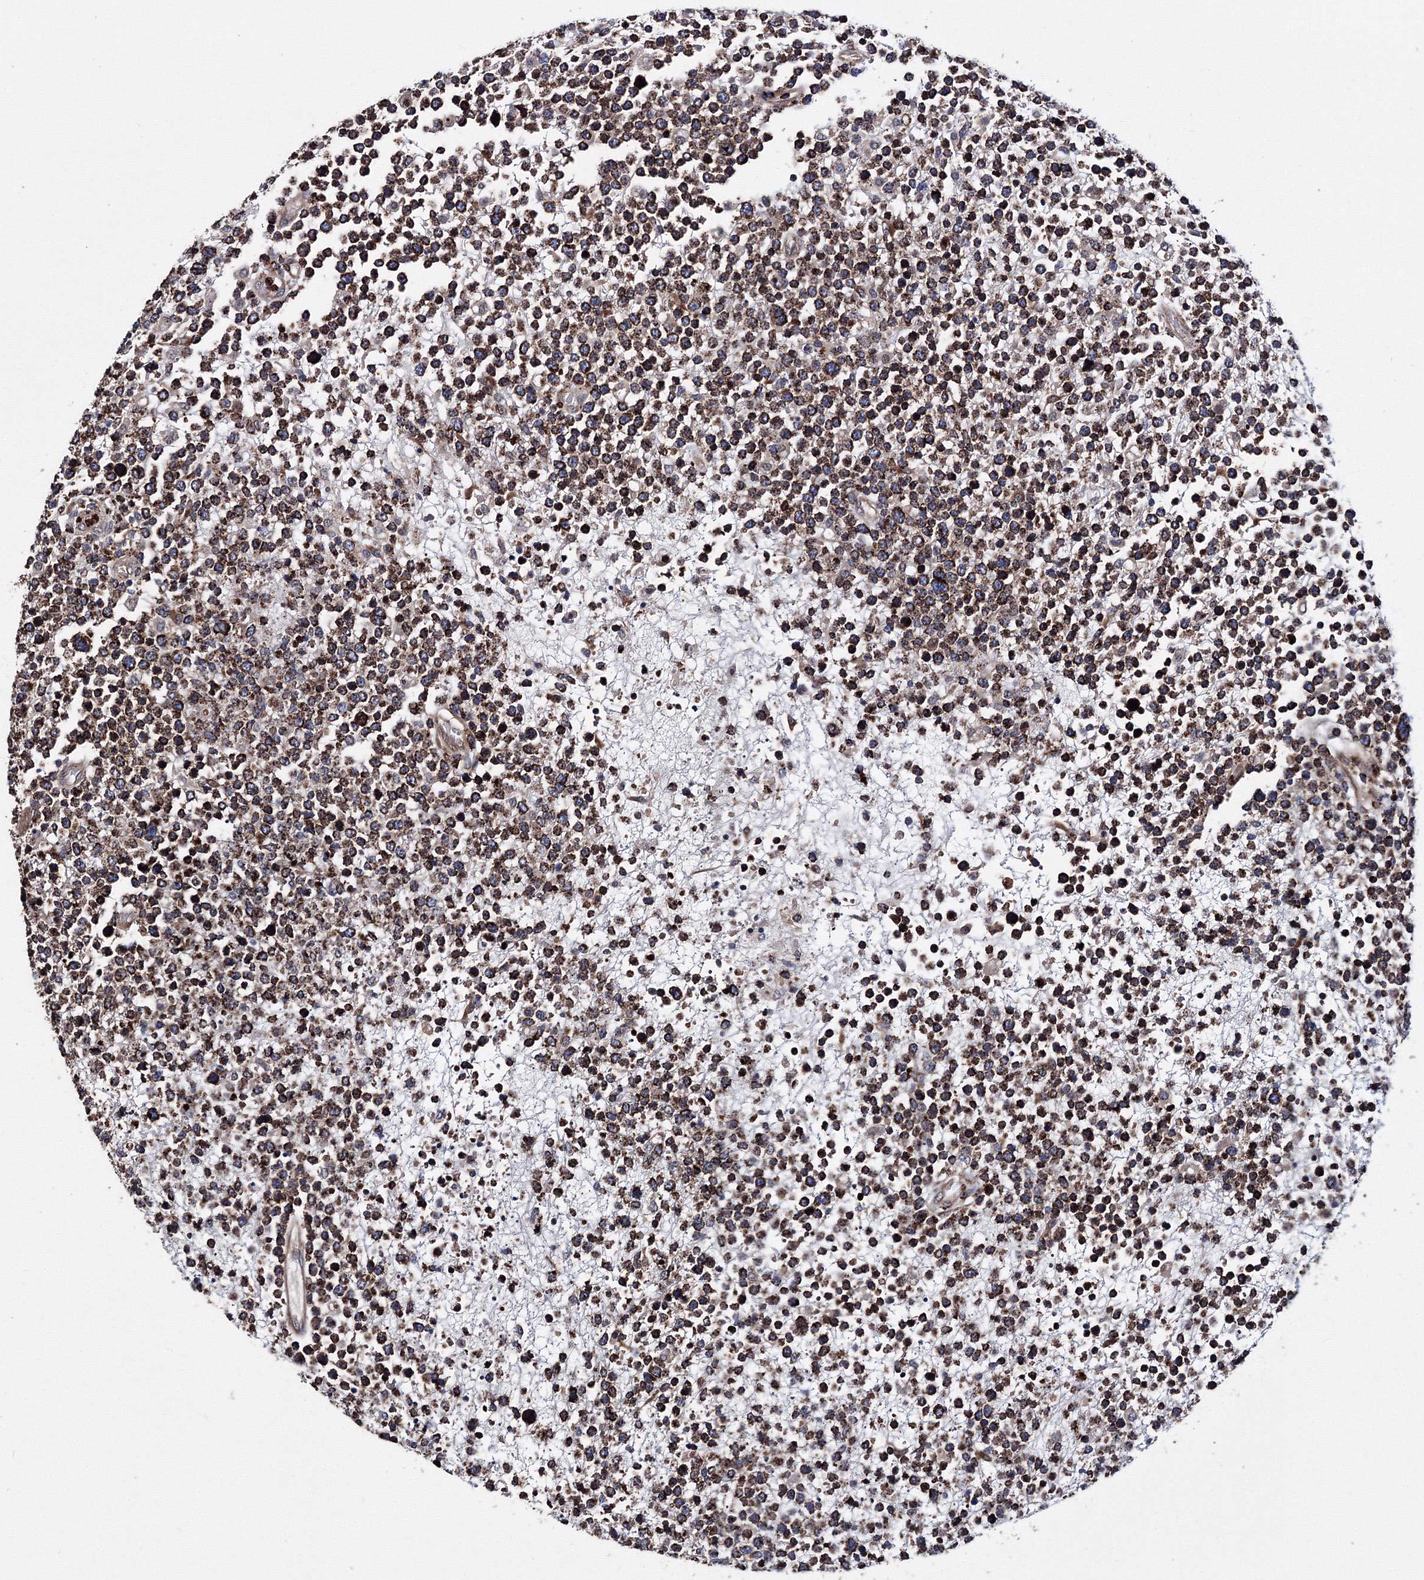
{"staining": {"intensity": "negative", "quantity": "none", "location": "none"}, "tissue": "lymphoma", "cell_type": "Tumor cells", "image_type": "cancer", "snomed": [{"axis": "morphology", "description": "Malignant lymphoma, non-Hodgkin's type, High grade"}, {"axis": "topography", "description": "Colon"}], "caption": "DAB immunohistochemical staining of malignant lymphoma, non-Hodgkin's type (high-grade) demonstrates no significant positivity in tumor cells.", "gene": "PHYKPL", "patient": {"sex": "female", "age": 53}}